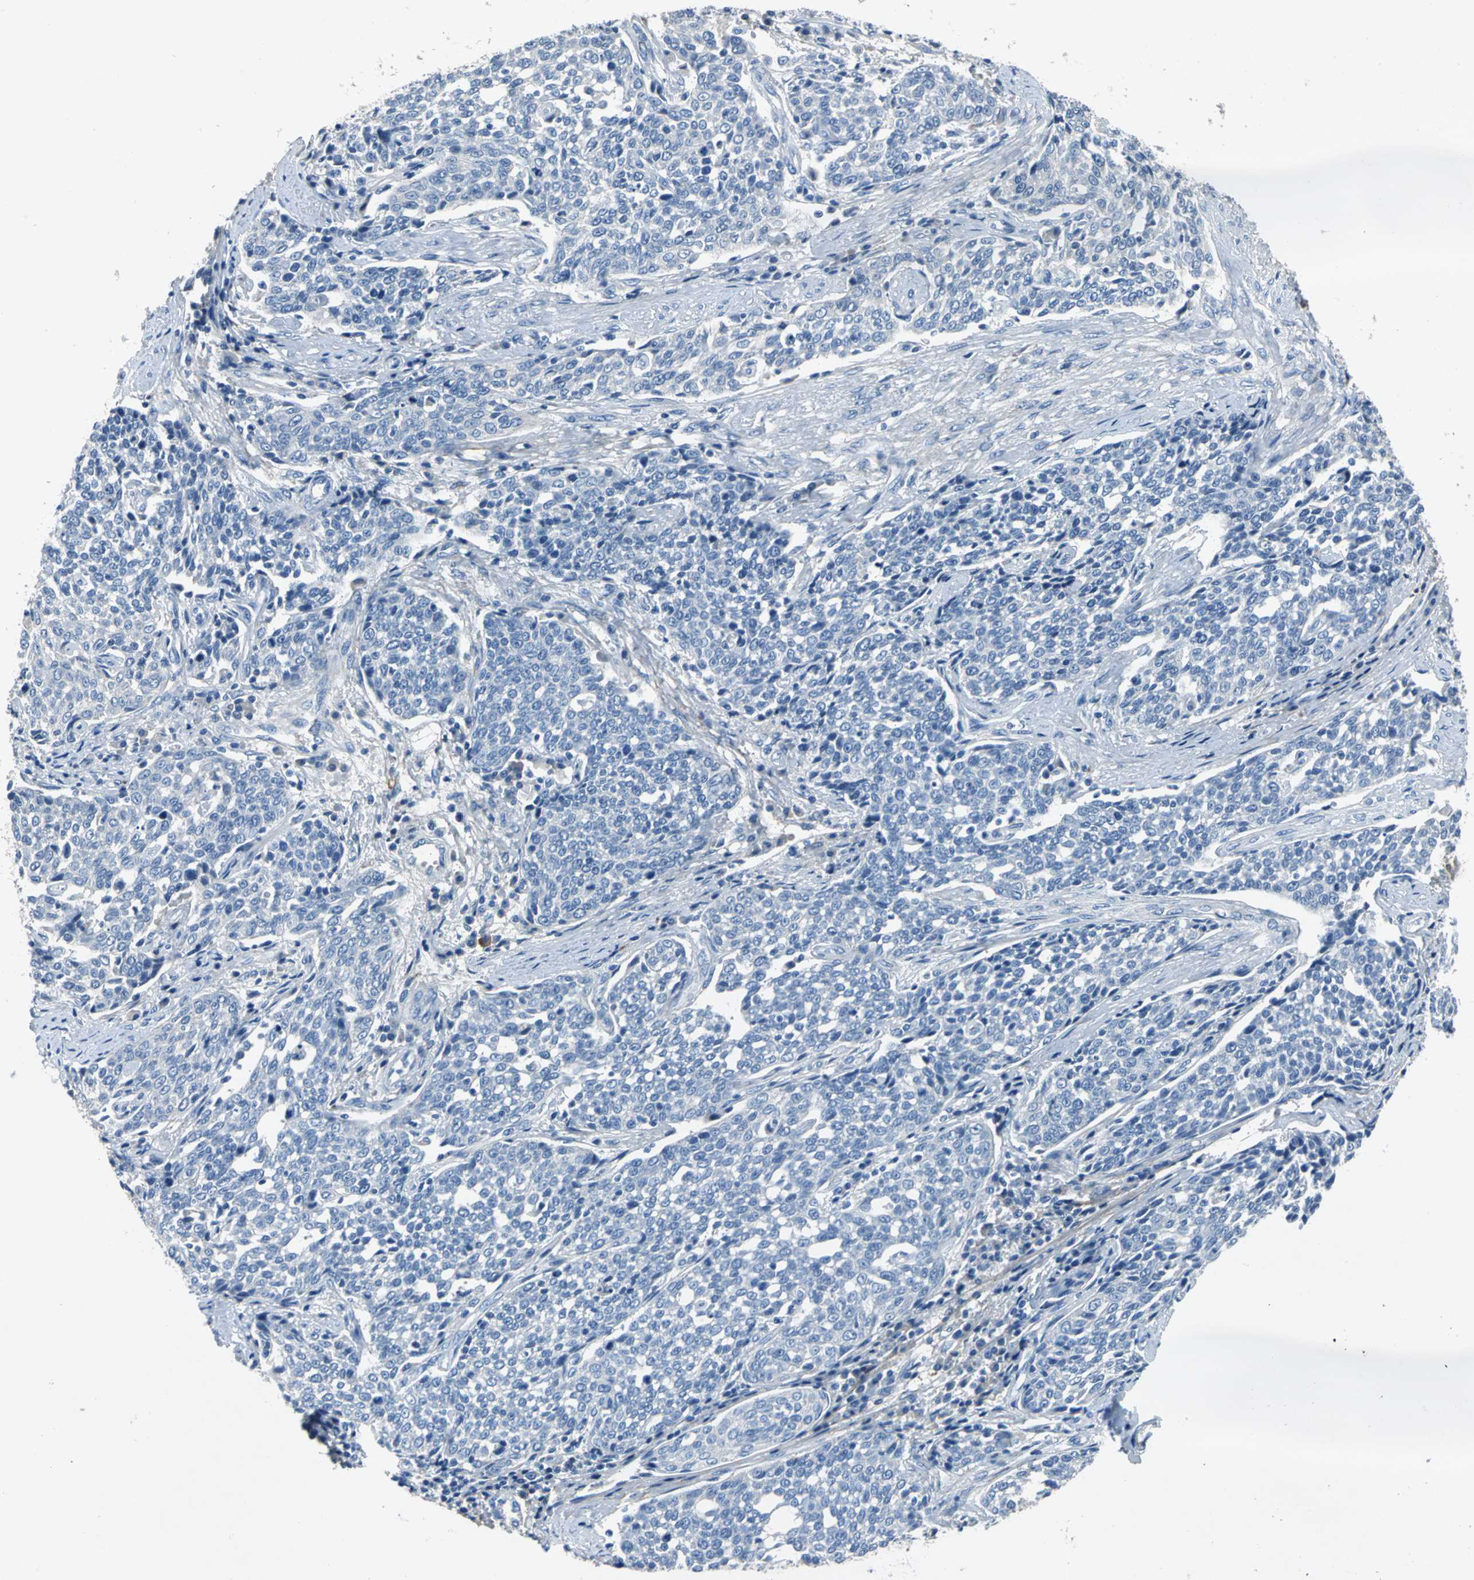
{"staining": {"intensity": "negative", "quantity": "none", "location": "none"}, "tissue": "cervical cancer", "cell_type": "Tumor cells", "image_type": "cancer", "snomed": [{"axis": "morphology", "description": "Squamous cell carcinoma, NOS"}, {"axis": "topography", "description": "Cervix"}], "caption": "An image of human cervical cancer is negative for staining in tumor cells. Brightfield microscopy of immunohistochemistry (IHC) stained with DAB (3,3'-diaminobenzidine) (brown) and hematoxylin (blue), captured at high magnification.", "gene": "EFNB3", "patient": {"sex": "female", "age": 34}}